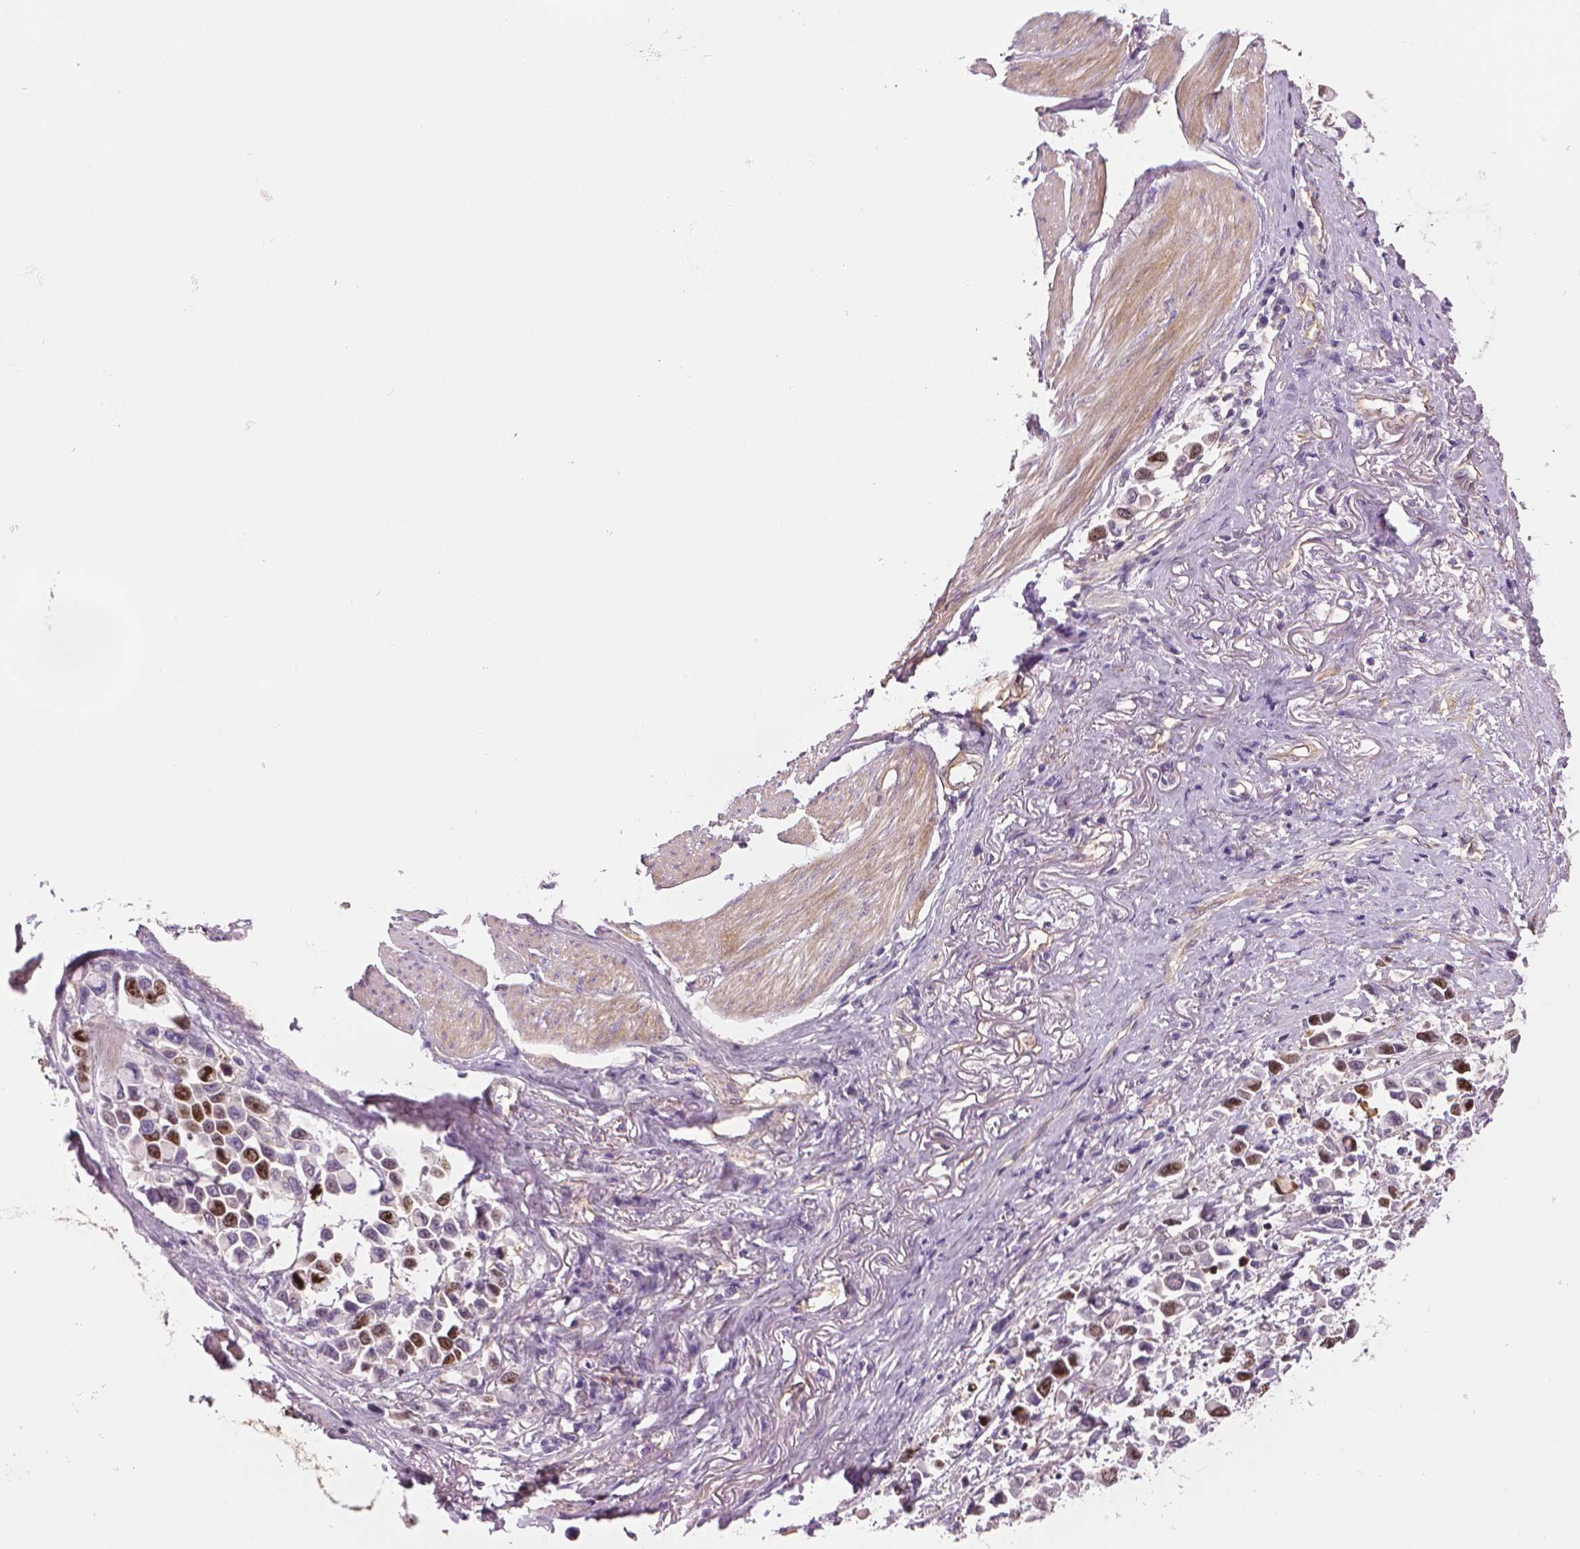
{"staining": {"intensity": "moderate", "quantity": "25%-75%", "location": "nuclear"}, "tissue": "stomach cancer", "cell_type": "Tumor cells", "image_type": "cancer", "snomed": [{"axis": "morphology", "description": "Adenocarcinoma, NOS"}, {"axis": "topography", "description": "Stomach"}], "caption": "High-magnification brightfield microscopy of stomach cancer stained with DAB (brown) and counterstained with hematoxylin (blue). tumor cells exhibit moderate nuclear staining is present in about25%-75% of cells. (Brightfield microscopy of DAB IHC at high magnification).", "gene": "MKI67", "patient": {"sex": "female", "age": 81}}